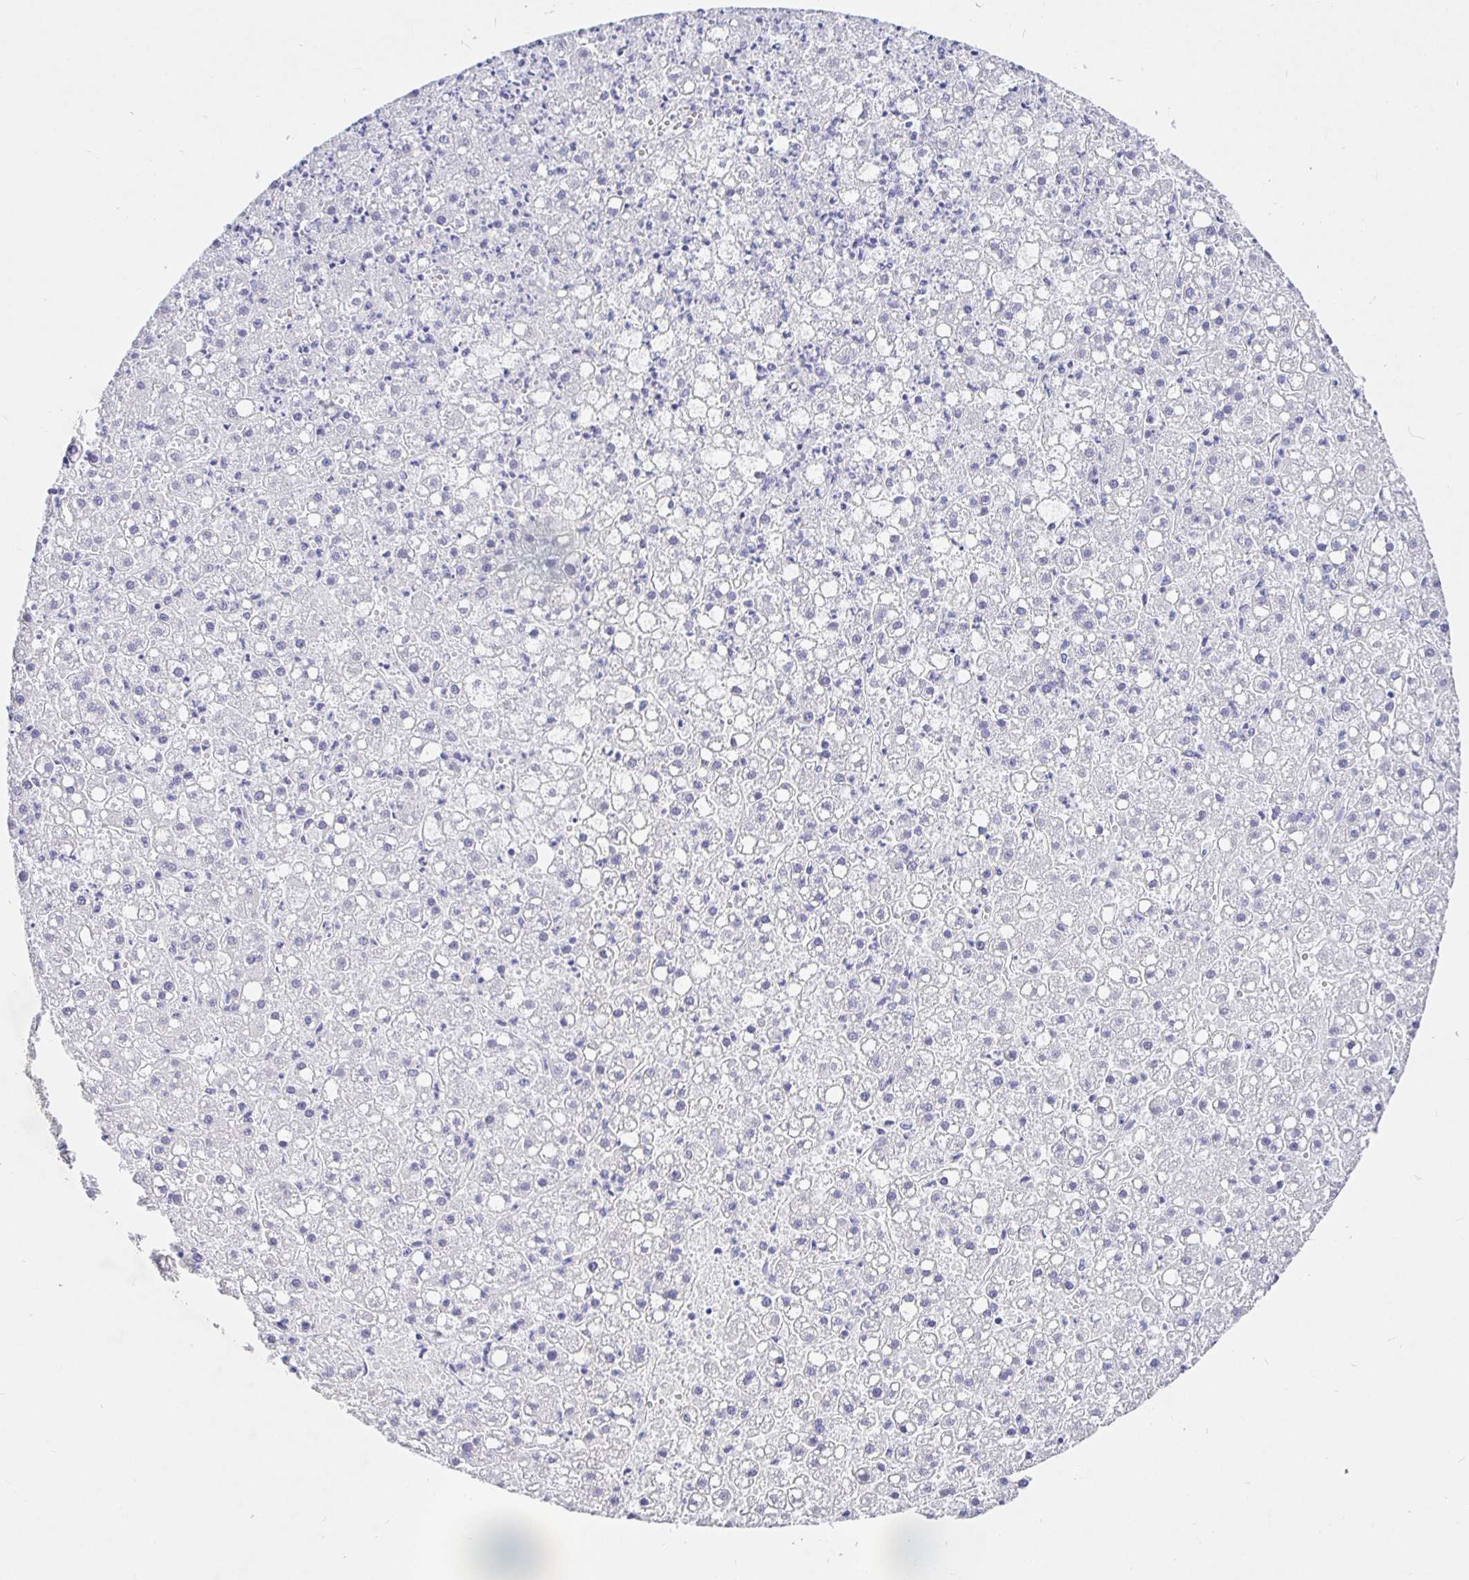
{"staining": {"intensity": "negative", "quantity": "none", "location": "none"}, "tissue": "liver cancer", "cell_type": "Tumor cells", "image_type": "cancer", "snomed": [{"axis": "morphology", "description": "Carcinoma, Hepatocellular, NOS"}, {"axis": "topography", "description": "Liver"}], "caption": "Liver hepatocellular carcinoma stained for a protein using IHC shows no expression tumor cells.", "gene": "EZHIP", "patient": {"sex": "male", "age": 67}}